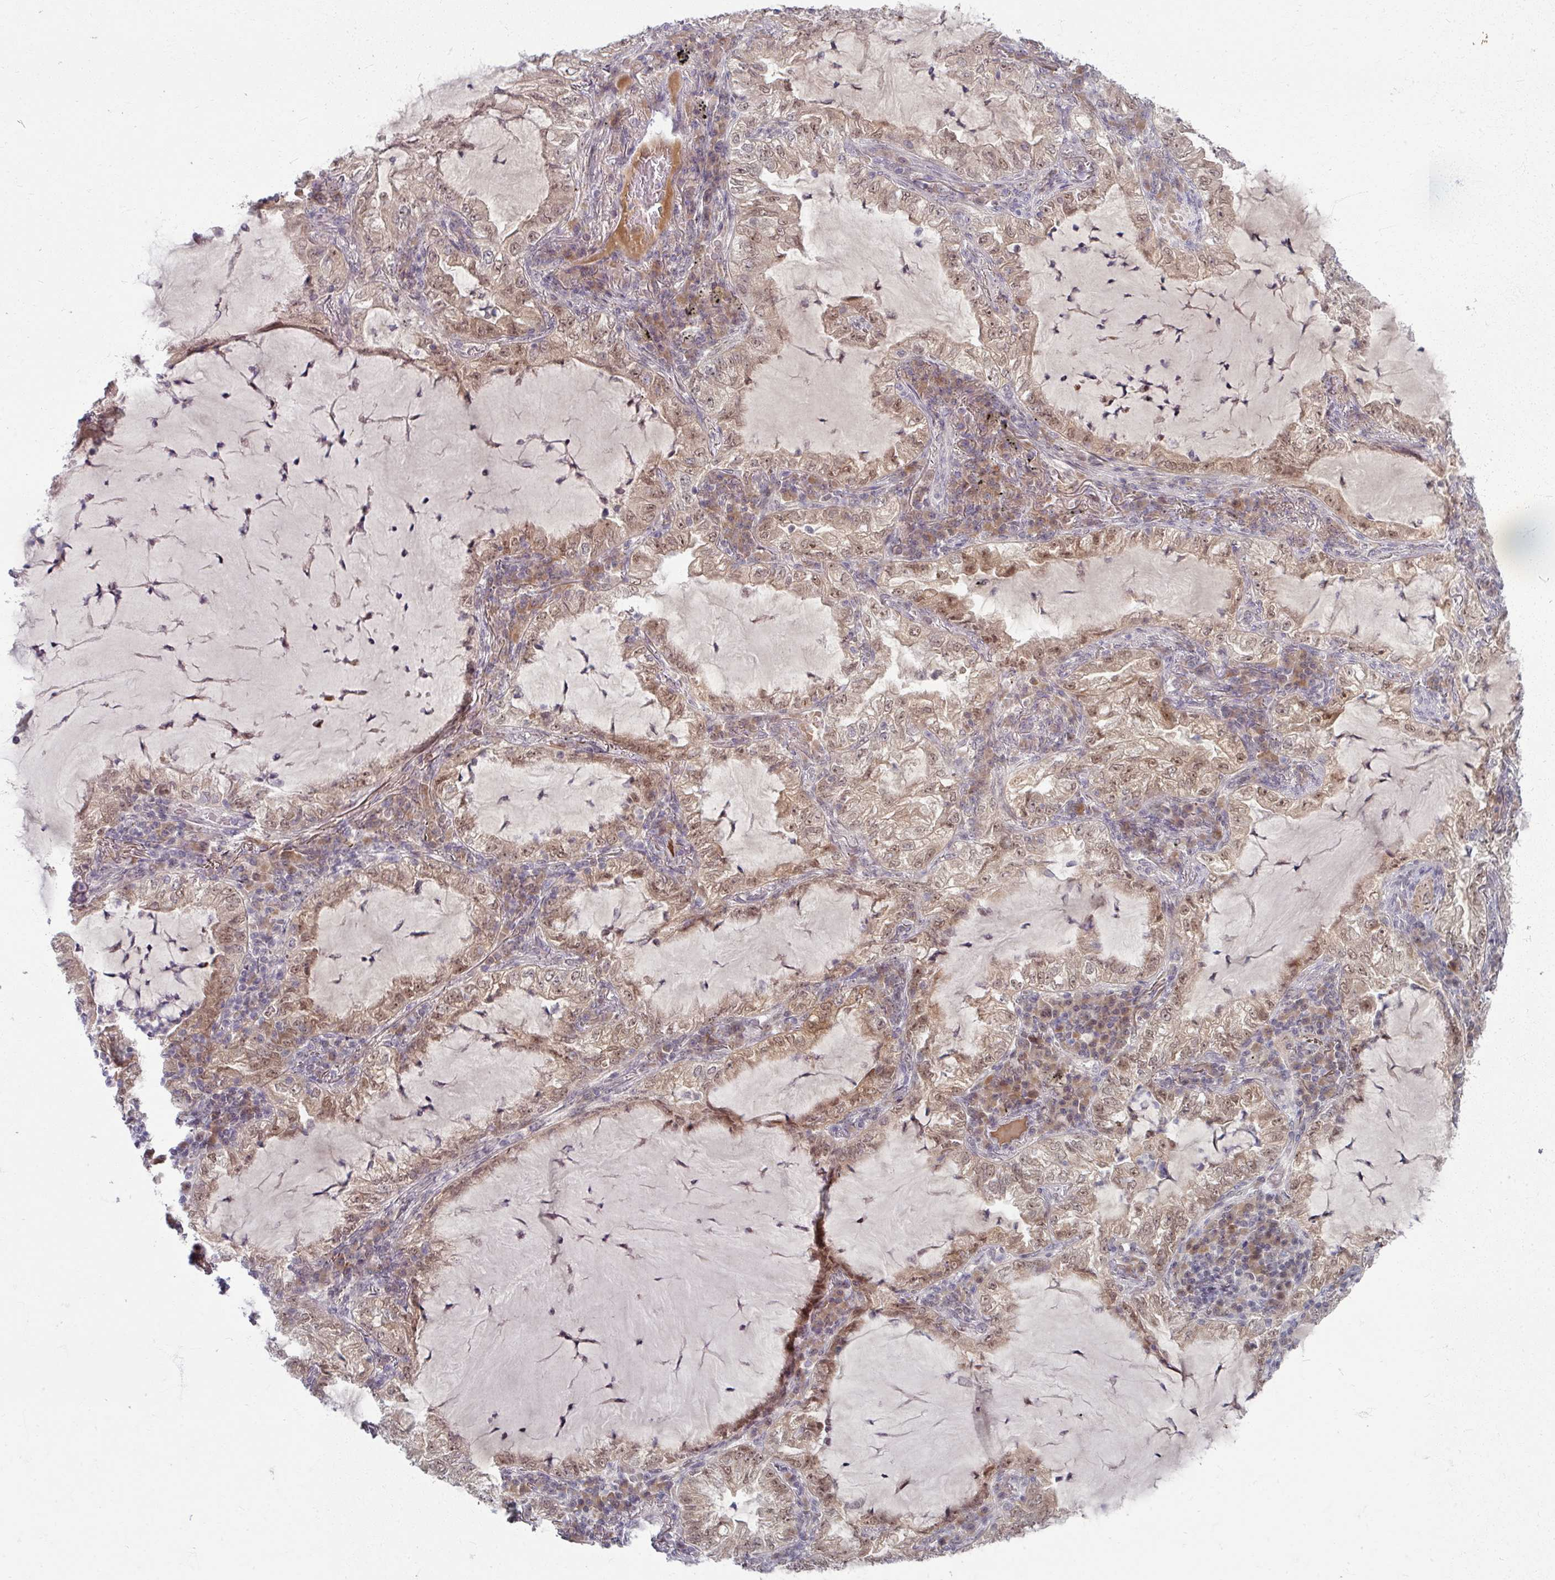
{"staining": {"intensity": "moderate", "quantity": ">75%", "location": "cytoplasmic/membranous,nuclear"}, "tissue": "lung cancer", "cell_type": "Tumor cells", "image_type": "cancer", "snomed": [{"axis": "morphology", "description": "Adenocarcinoma, NOS"}, {"axis": "topography", "description": "Lung"}], "caption": "Tumor cells show medium levels of moderate cytoplasmic/membranous and nuclear positivity in about >75% of cells in lung cancer (adenocarcinoma).", "gene": "KLC3", "patient": {"sex": "female", "age": 73}}